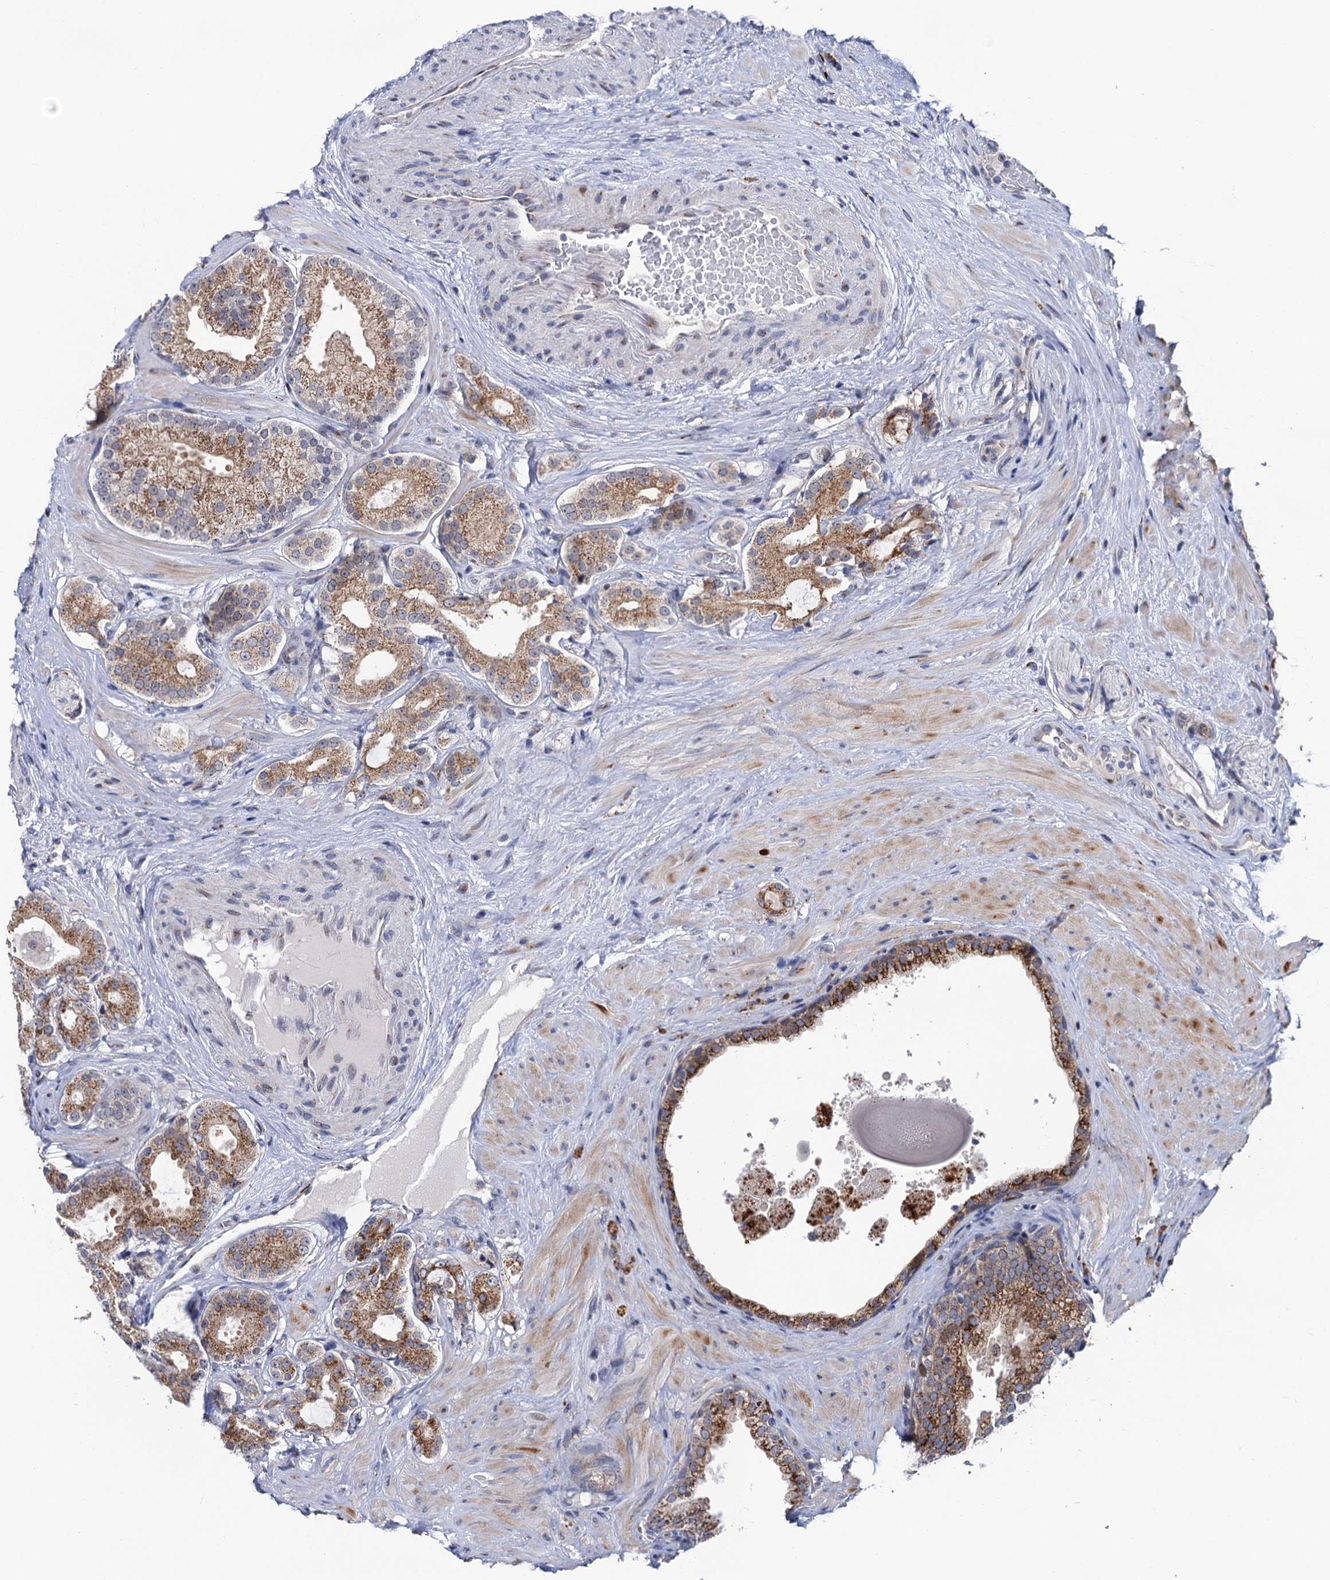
{"staining": {"intensity": "moderate", "quantity": ">75%", "location": "cytoplasmic/membranous"}, "tissue": "prostate cancer", "cell_type": "Tumor cells", "image_type": "cancer", "snomed": [{"axis": "morphology", "description": "Adenocarcinoma, High grade"}, {"axis": "topography", "description": "Prostate"}], "caption": "Immunohistochemical staining of high-grade adenocarcinoma (prostate) displays medium levels of moderate cytoplasmic/membranous staining in approximately >75% of tumor cells.", "gene": "THAP2", "patient": {"sex": "male", "age": 65}}